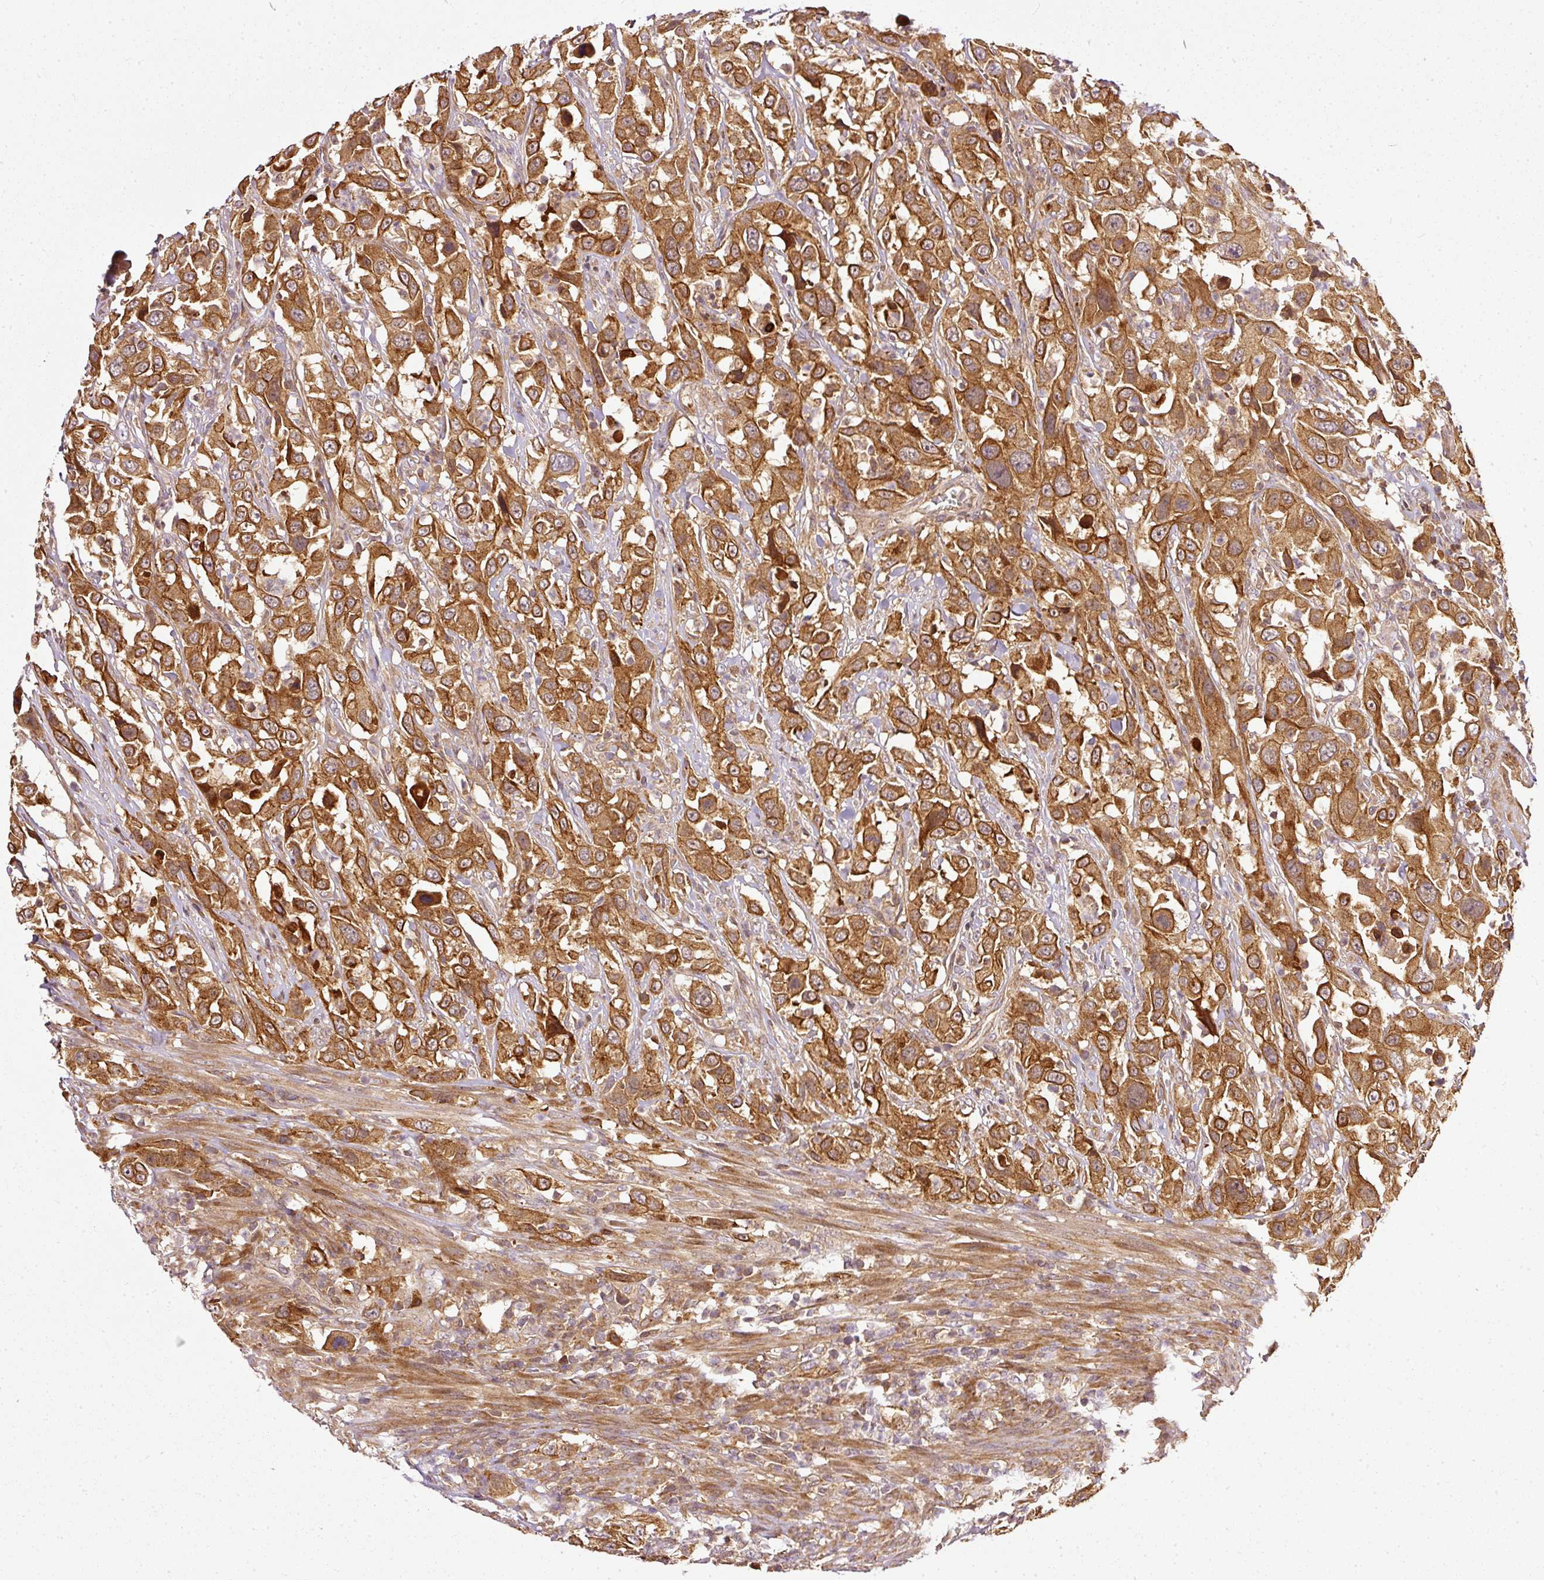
{"staining": {"intensity": "strong", "quantity": ">75%", "location": "cytoplasmic/membranous"}, "tissue": "urothelial cancer", "cell_type": "Tumor cells", "image_type": "cancer", "snomed": [{"axis": "morphology", "description": "Urothelial carcinoma, High grade"}, {"axis": "topography", "description": "Urinary bladder"}], "caption": "Immunohistochemical staining of urothelial carcinoma (high-grade) demonstrates strong cytoplasmic/membranous protein staining in approximately >75% of tumor cells.", "gene": "MIF4GD", "patient": {"sex": "male", "age": 61}}